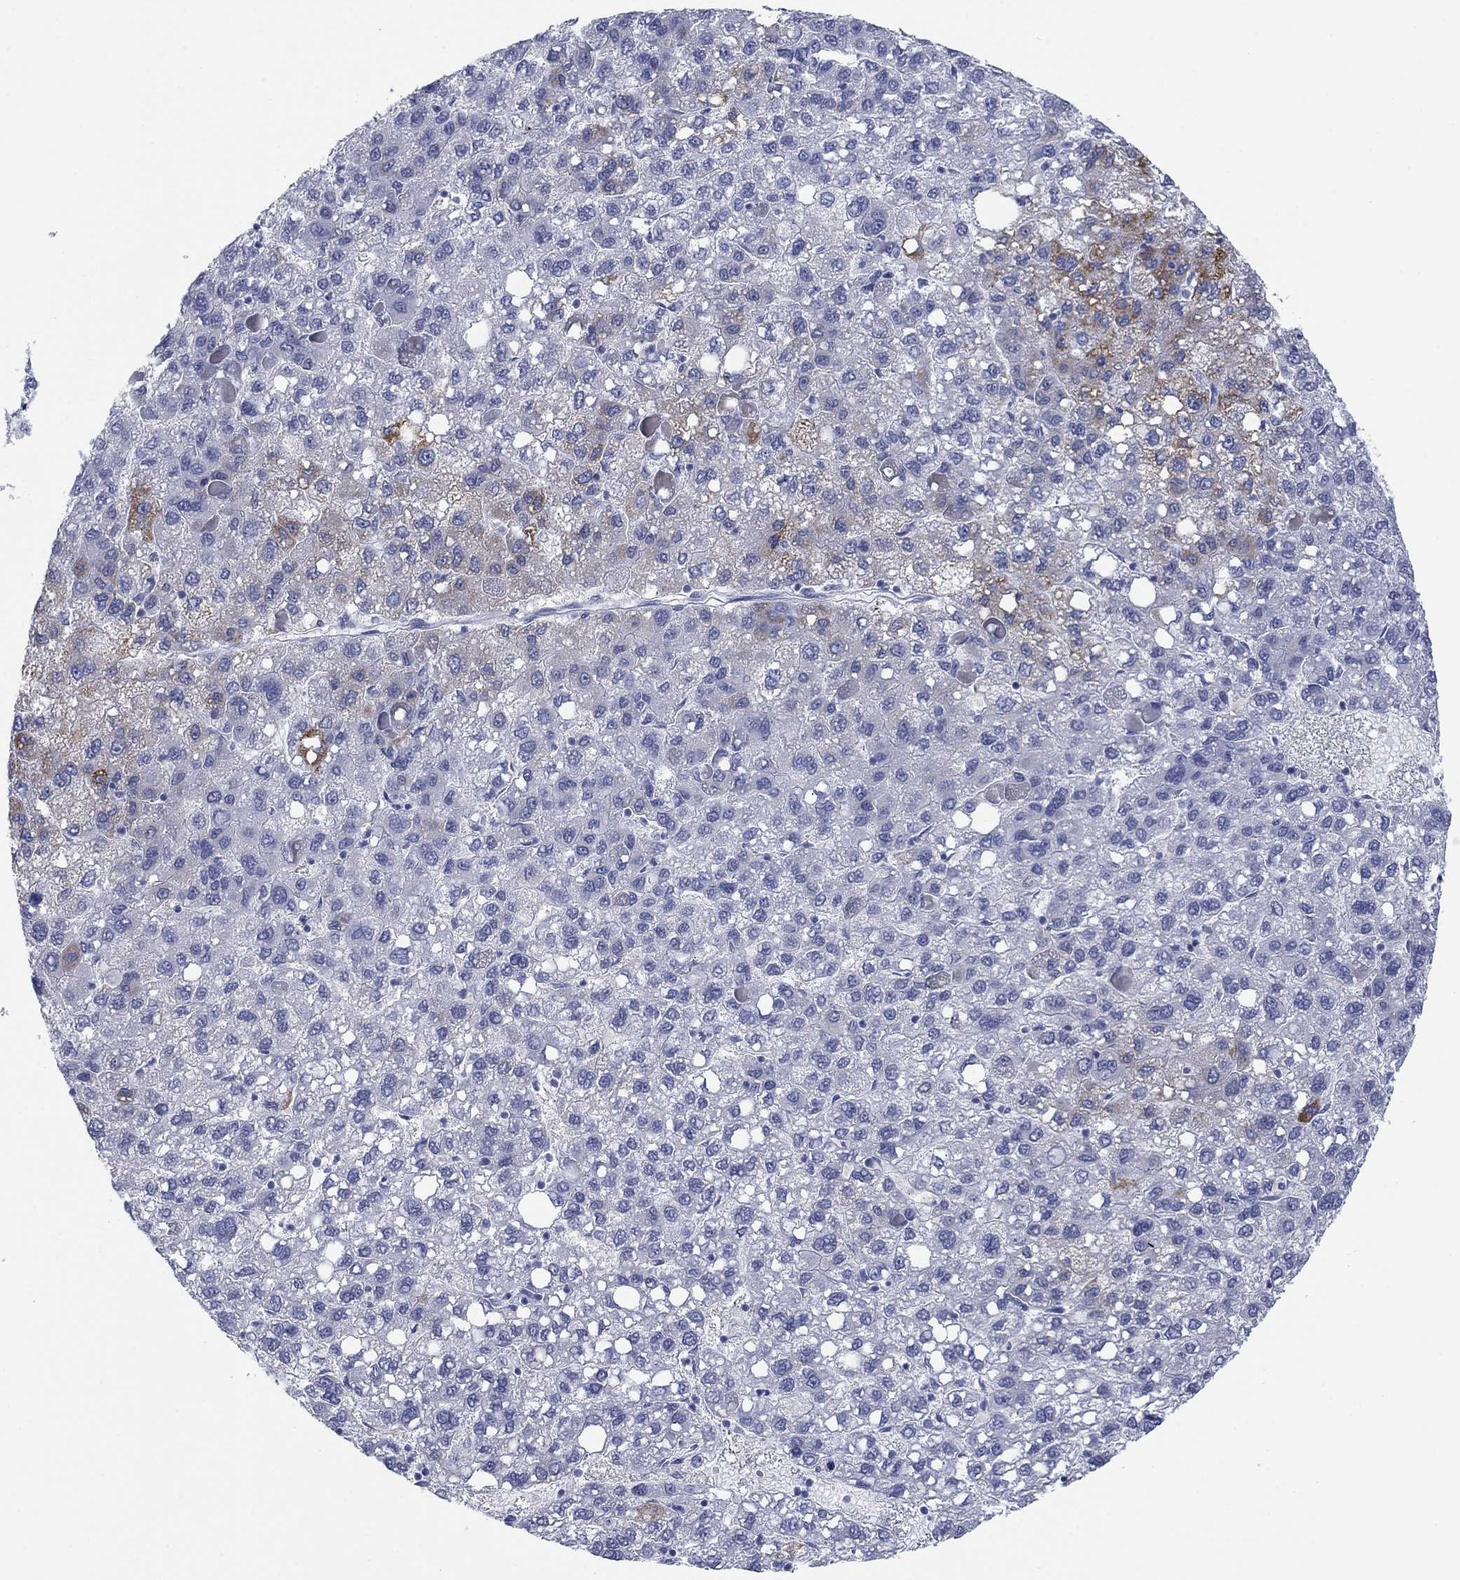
{"staining": {"intensity": "moderate", "quantity": "<25%", "location": "cytoplasmic/membranous"}, "tissue": "liver cancer", "cell_type": "Tumor cells", "image_type": "cancer", "snomed": [{"axis": "morphology", "description": "Carcinoma, Hepatocellular, NOS"}, {"axis": "topography", "description": "Liver"}], "caption": "Liver cancer stained for a protein exhibits moderate cytoplasmic/membranous positivity in tumor cells. Nuclei are stained in blue.", "gene": "DNAL1", "patient": {"sex": "female", "age": 82}}